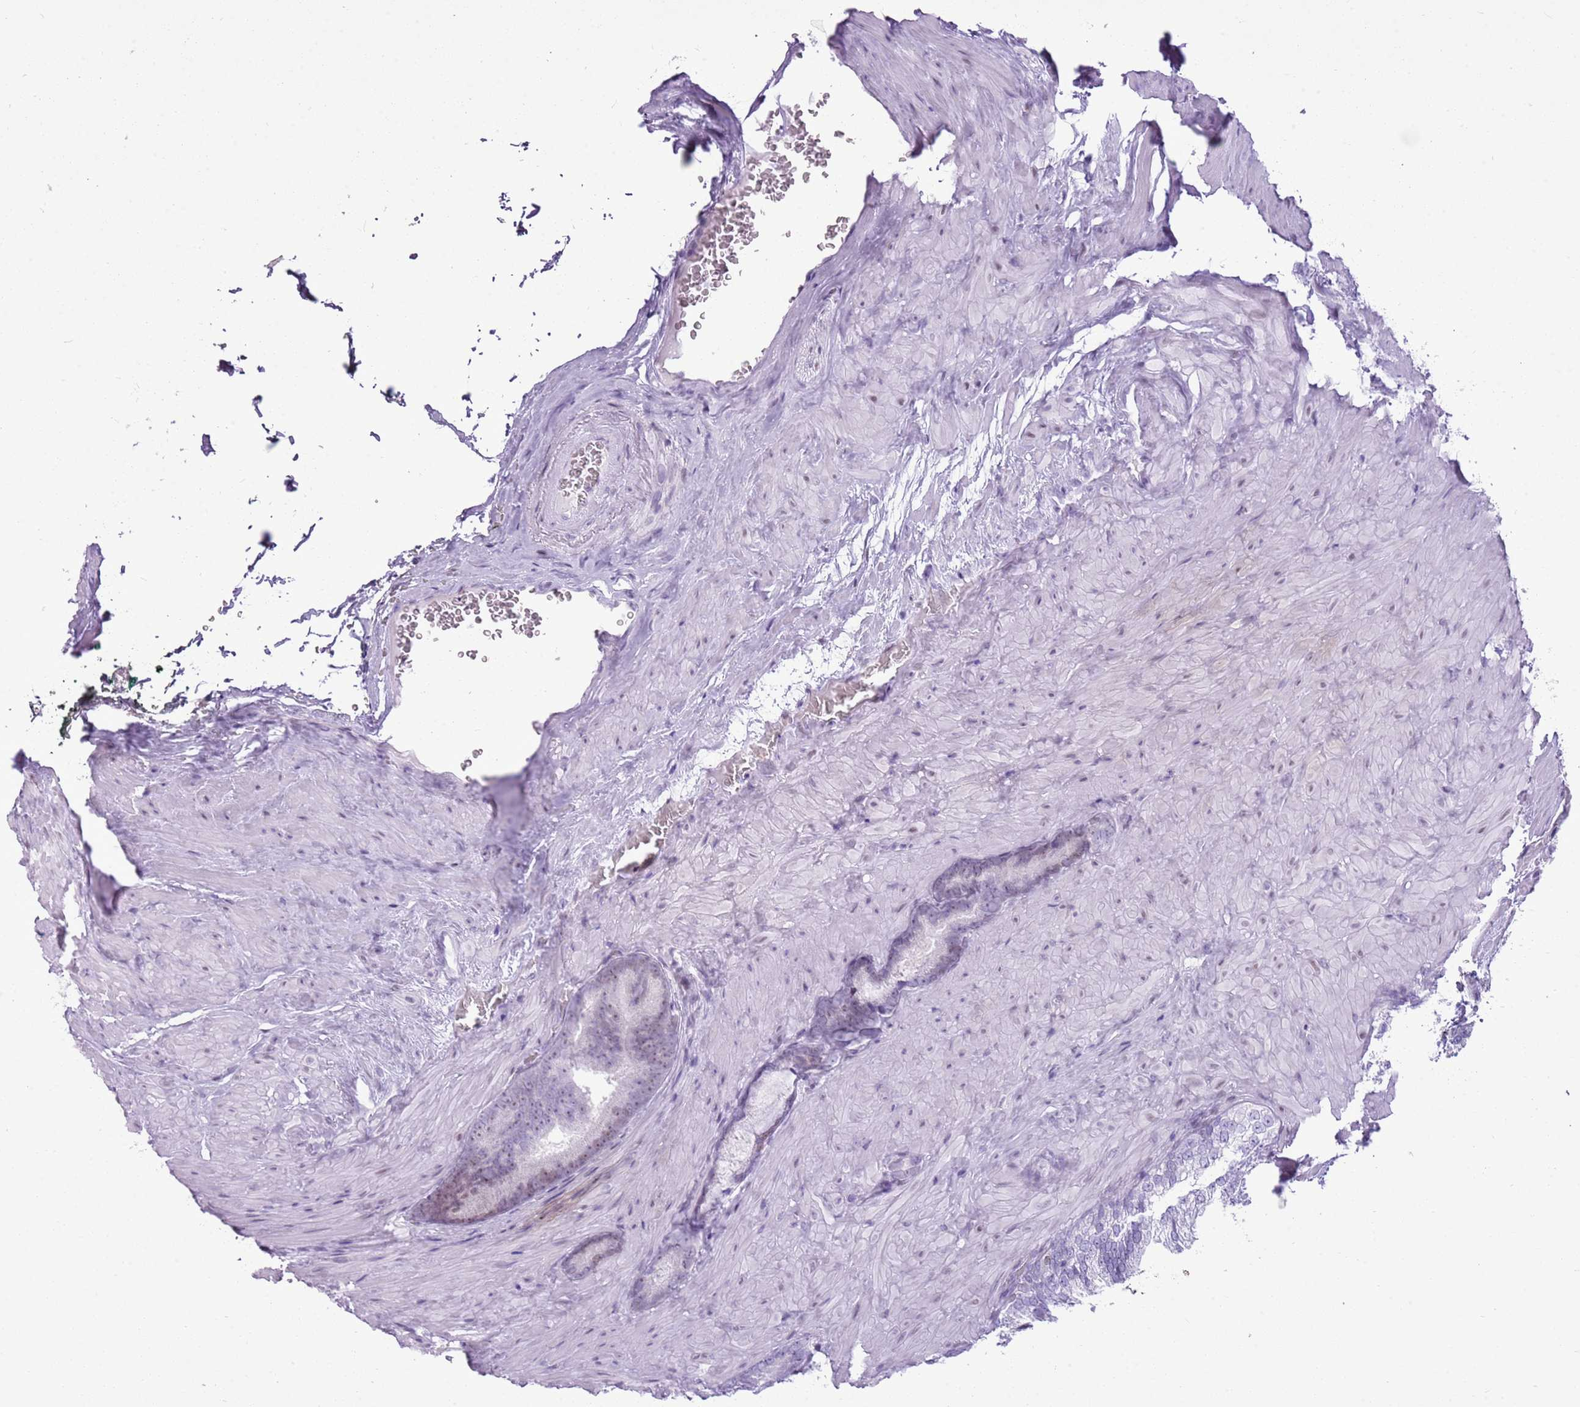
{"staining": {"intensity": "weak", "quantity": "<25%", "location": "nuclear"}, "tissue": "prostate cancer", "cell_type": "Tumor cells", "image_type": "cancer", "snomed": [{"axis": "morphology", "description": "Adenocarcinoma, High grade"}, {"axis": "topography", "description": "Prostate"}], "caption": "Immunohistochemistry (IHC) histopathology image of human prostate high-grade adenocarcinoma stained for a protein (brown), which displays no staining in tumor cells.", "gene": "ASIP", "patient": {"sex": "male", "age": 66}}